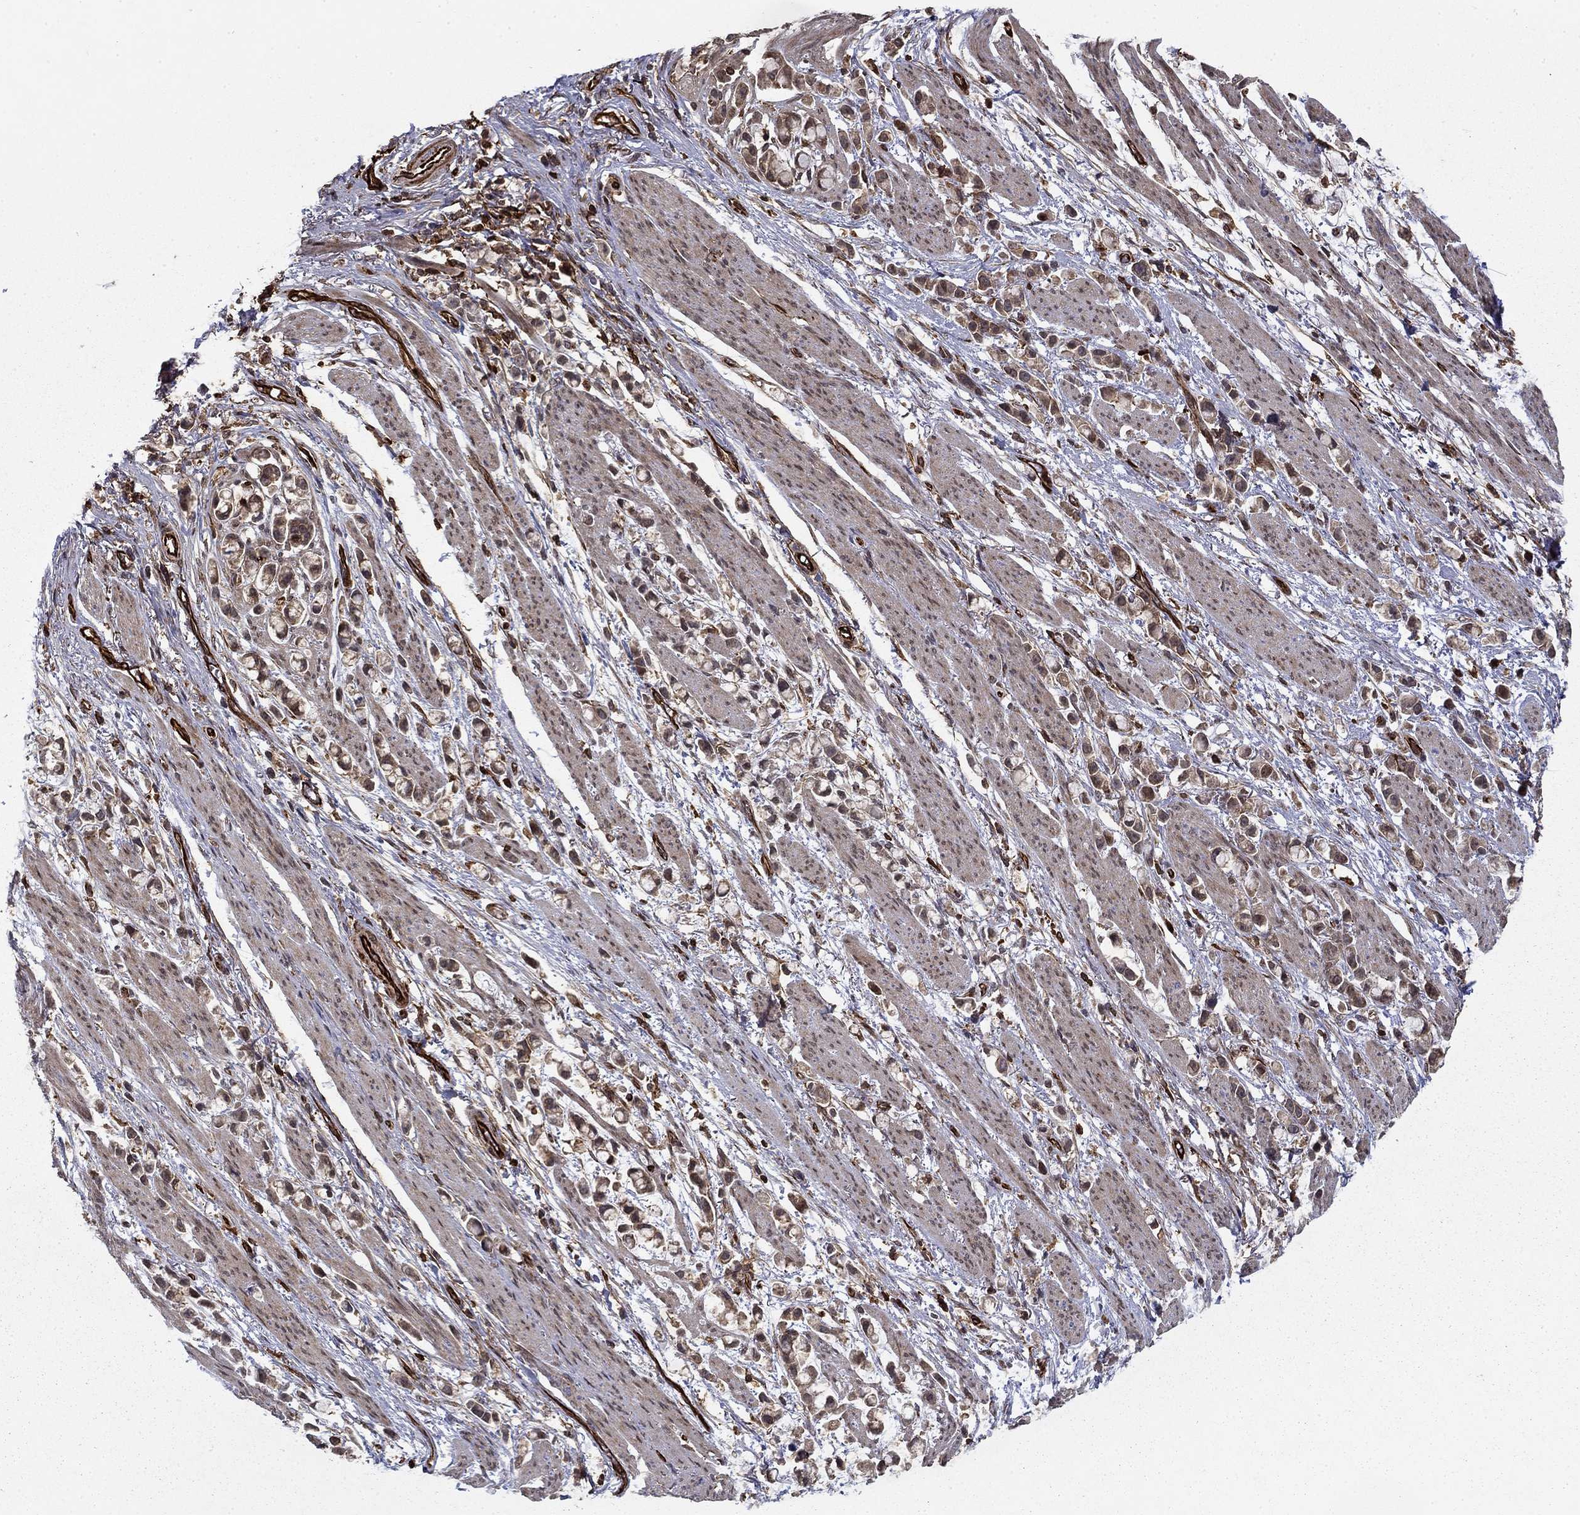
{"staining": {"intensity": "moderate", "quantity": "<25%", "location": "cytoplasmic/membranous"}, "tissue": "stomach cancer", "cell_type": "Tumor cells", "image_type": "cancer", "snomed": [{"axis": "morphology", "description": "Adenocarcinoma, NOS"}, {"axis": "topography", "description": "Stomach"}], "caption": "Immunohistochemical staining of stomach cancer demonstrates moderate cytoplasmic/membranous protein staining in about <25% of tumor cells.", "gene": "ADM", "patient": {"sex": "female", "age": 81}}